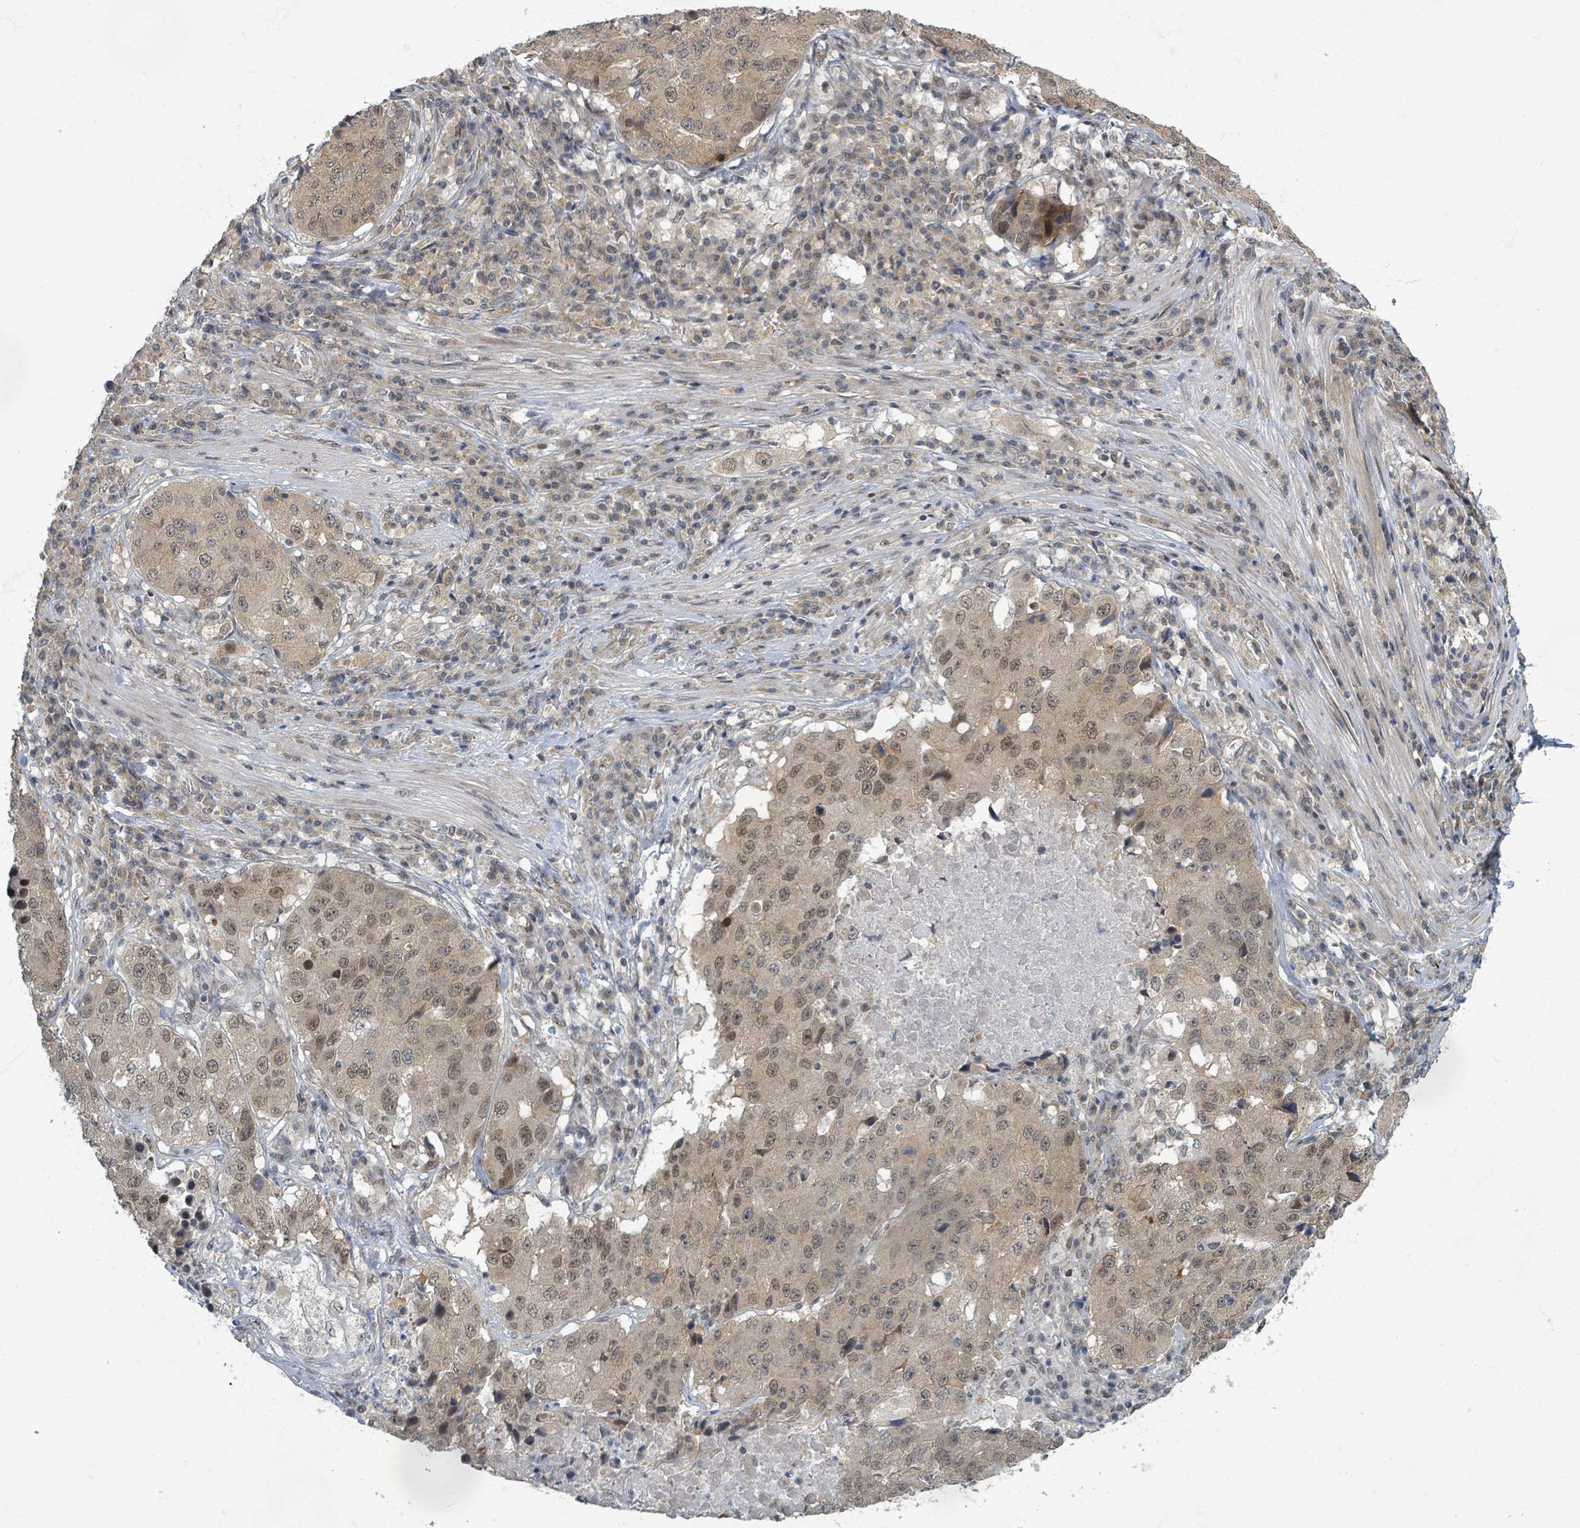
{"staining": {"intensity": "weak", "quantity": ">75%", "location": "cytoplasmic/membranous,nuclear"}, "tissue": "stomach cancer", "cell_type": "Tumor cells", "image_type": "cancer", "snomed": [{"axis": "morphology", "description": "Adenocarcinoma, NOS"}, {"axis": "topography", "description": "Stomach"}], "caption": "Protein expression analysis of human adenocarcinoma (stomach) reveals weak cytoplasmic/membranous and nuclear positivity in approximately >75% of tumor cells.", "gene": "INTS15", "patient": {"sex": "male", "age": 71}}